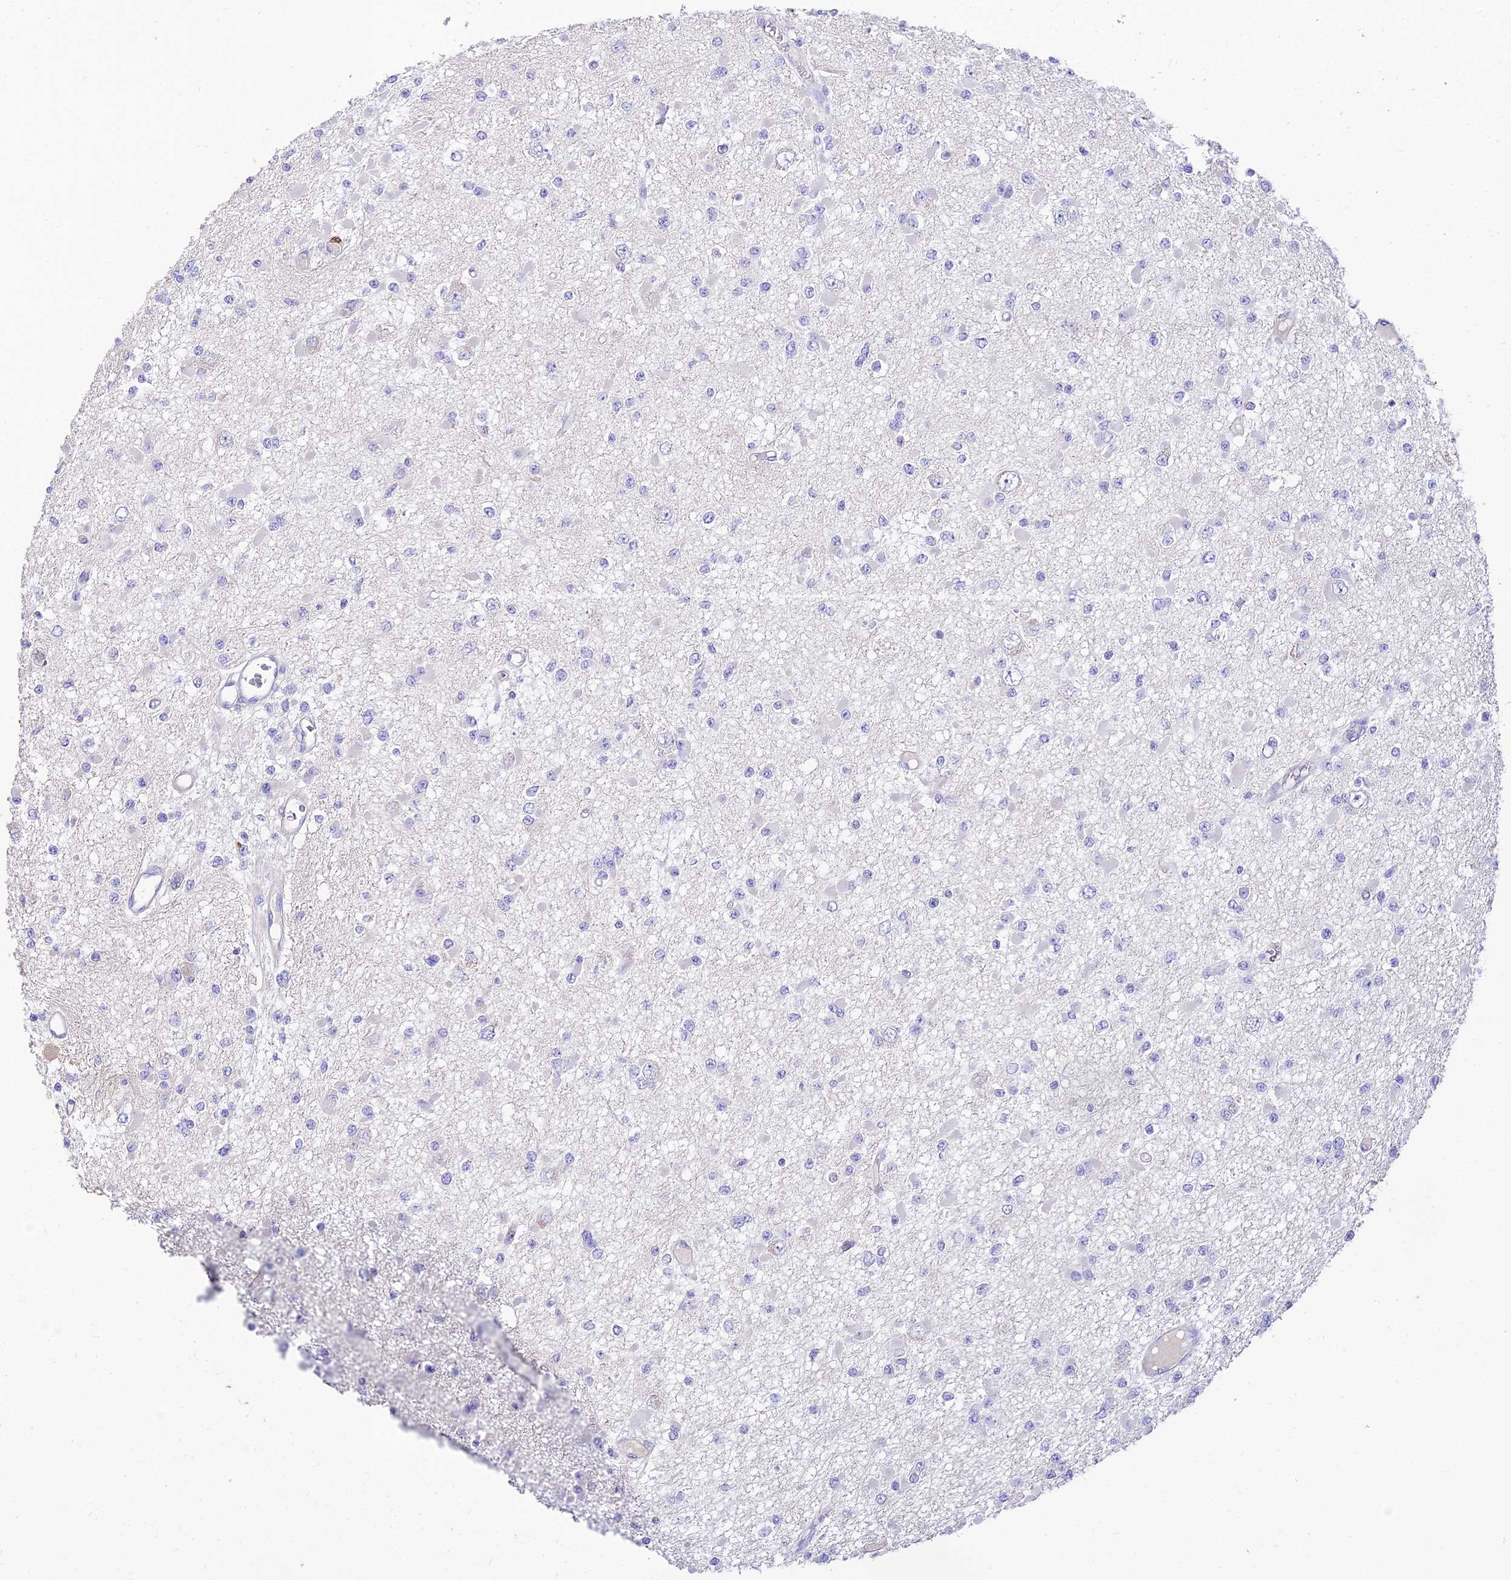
{"staining": {"intensity": "negative", "quantity": "none", "location": "none"}, "tissue": "glioma", "cell_type": "Tumor cells", "image_type": "cancer", "snomed": [{"axis": "morphology", "description": "Glioma, malignant, Low grade"}, {"axis": "topography", "description": "Brain"}], "caption": "Tumor cells show no significant protein expression in glioma.", "gene": "PTPRCAP", "patient": {"sex": "female", "age": 22}}